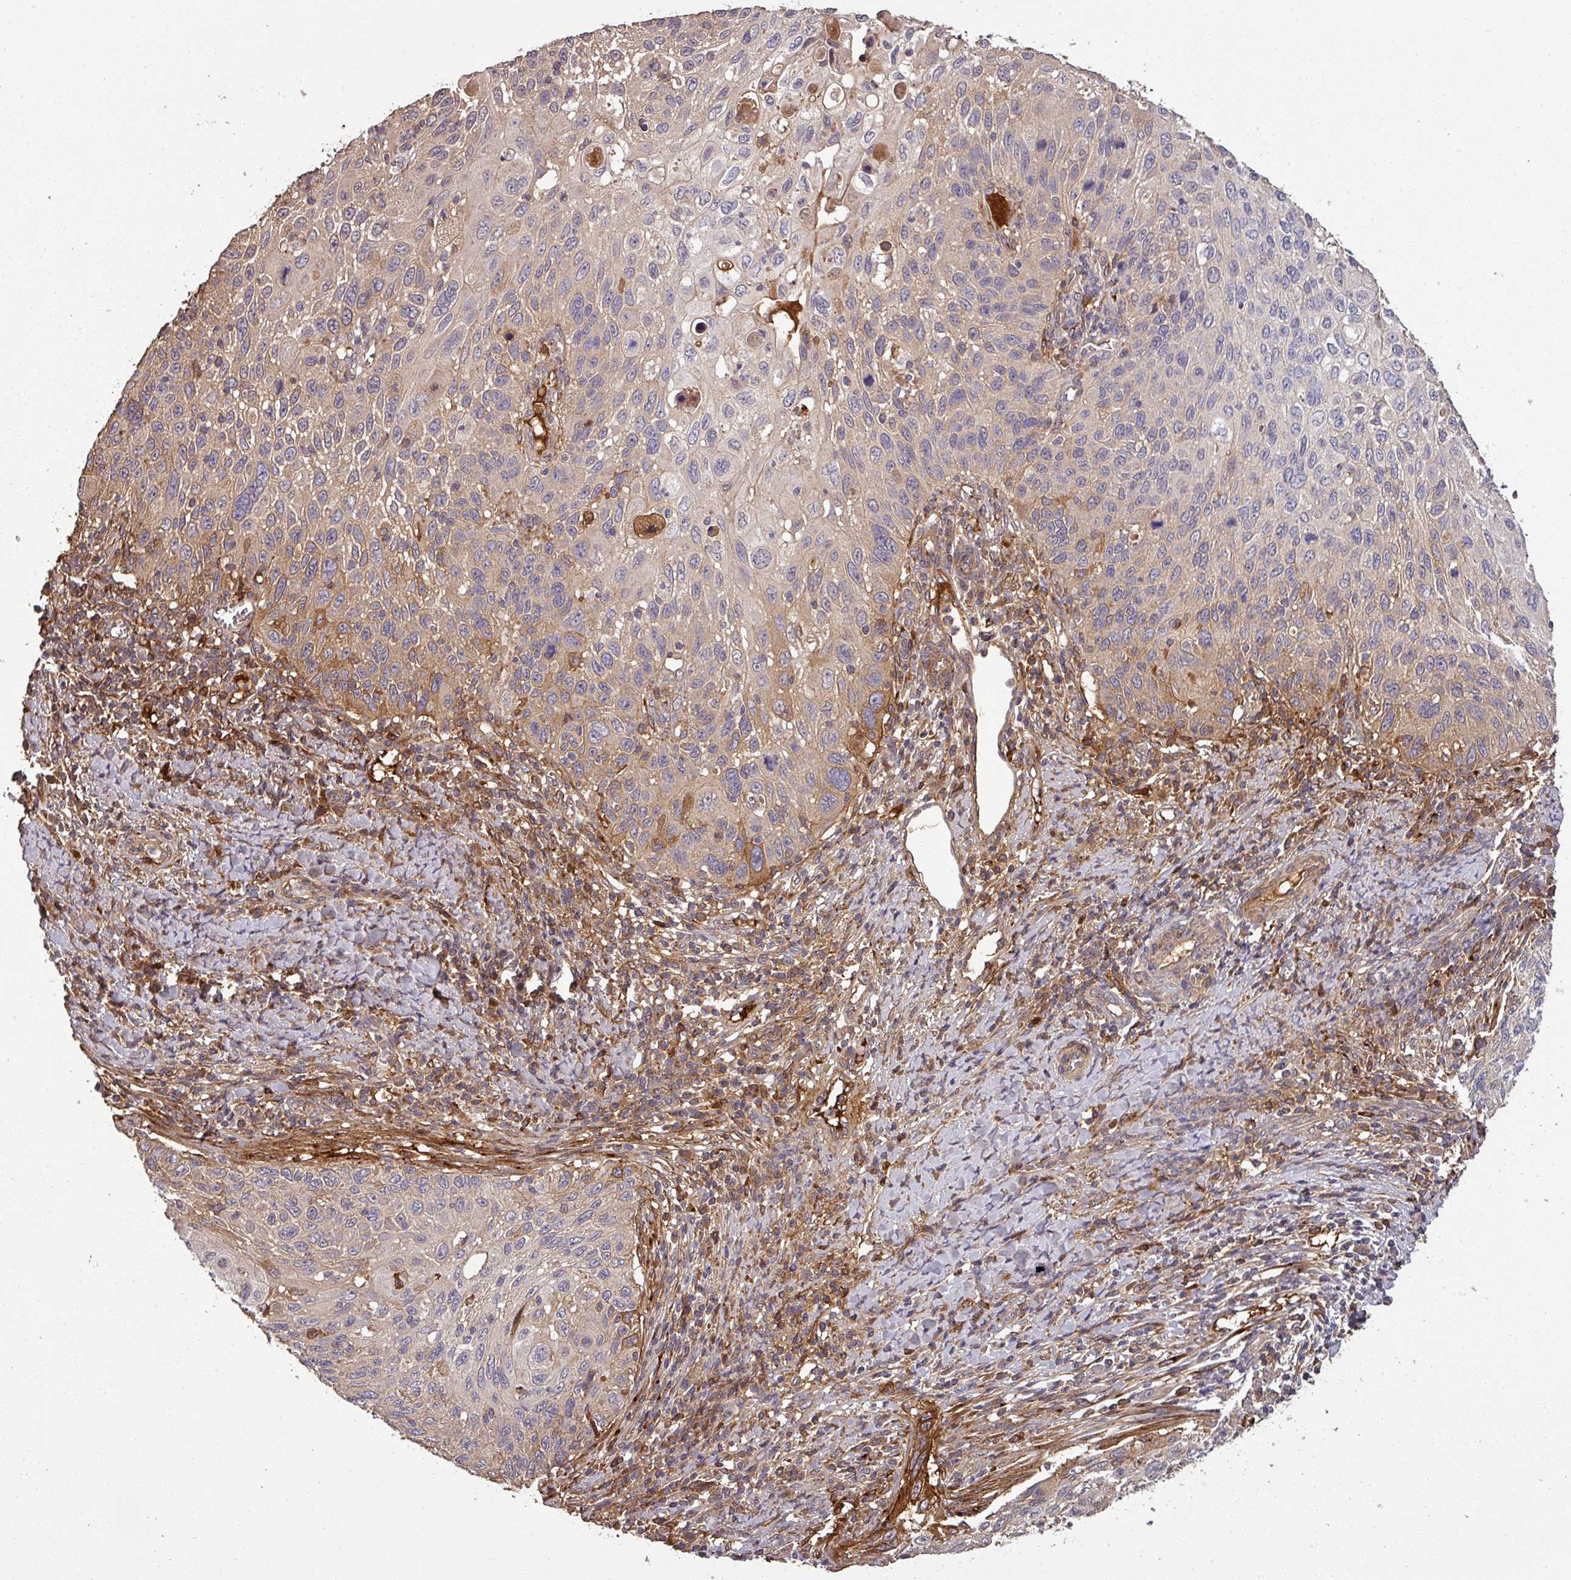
{"staining": {"intensity": "weak", "quantity": "<25%", "location": "cytoplasmic/membranous"}, "tissue": "cervical cancer", "cell_type": "Tumor cells", "image_type": "cancer", "snomed": [{"axis": "morphology", "description": "Squamous cell carcinoma, NOS"}, {"axis": "topography", "description": "Cervix"}], "caption": "Protein analysis of cervical squamous cell carcinoma exhibits no significant staining in tumor cells.", "gene": "ISLR", "patient": {"sex": "female", "age": 70}}